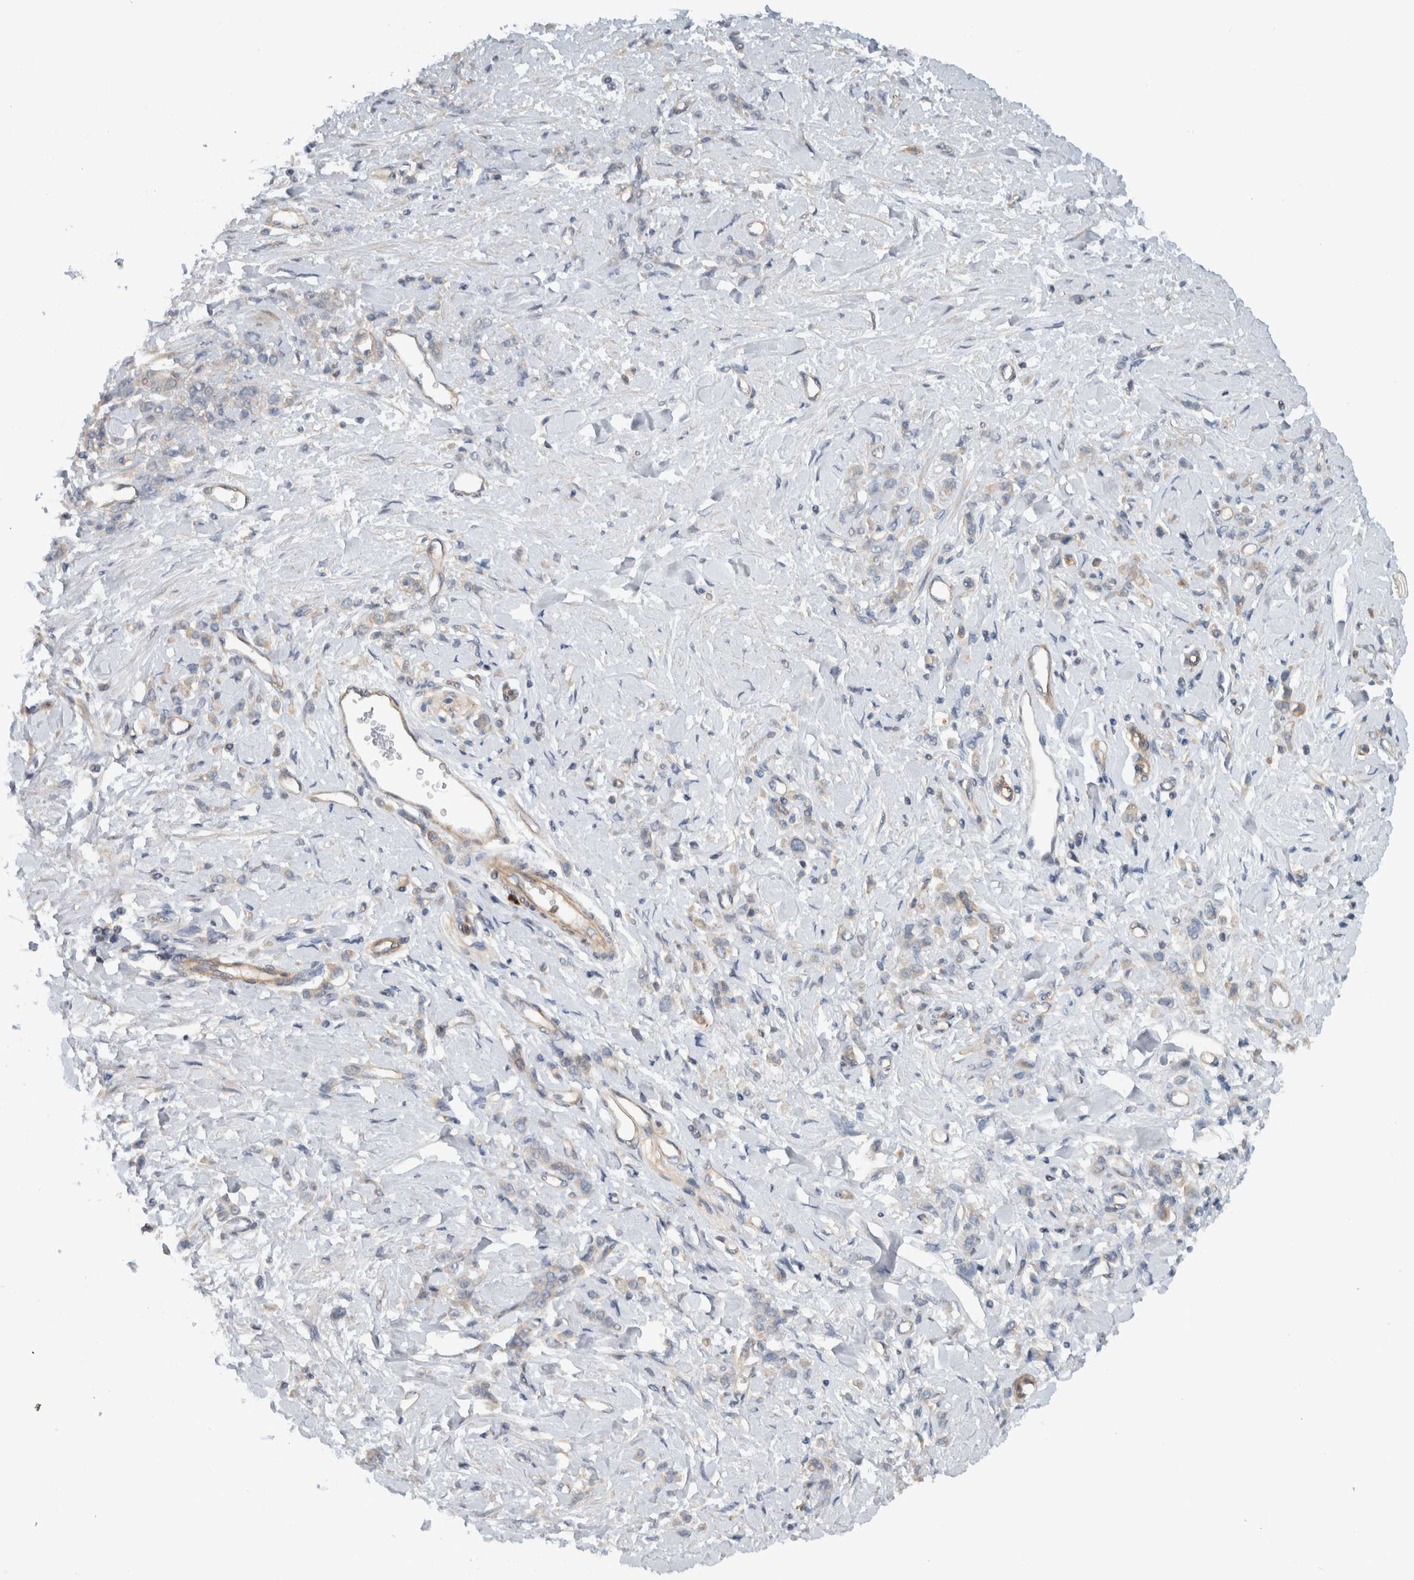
{"staining": {"intensity": "weak", "quantity": "<25%", "location": "cytoplasmic/membranous"}, "tissue": "stomach cancer", "cell_type": "Tumor cells", "image_type": "cancer", "snomed": [{"axis": "morphology", "description": "Normal tissue, NOS"}, {"axis": "morphology", "description": "Adenocarcinoma, NOS"}, {"axis": "topography", "description": "Stomach"}], "caption": "Tumor cells show no significant protein positivity in stomach cancer.", "gene": "MPRIP", "patient": {"sex": "male", "age": 82}}